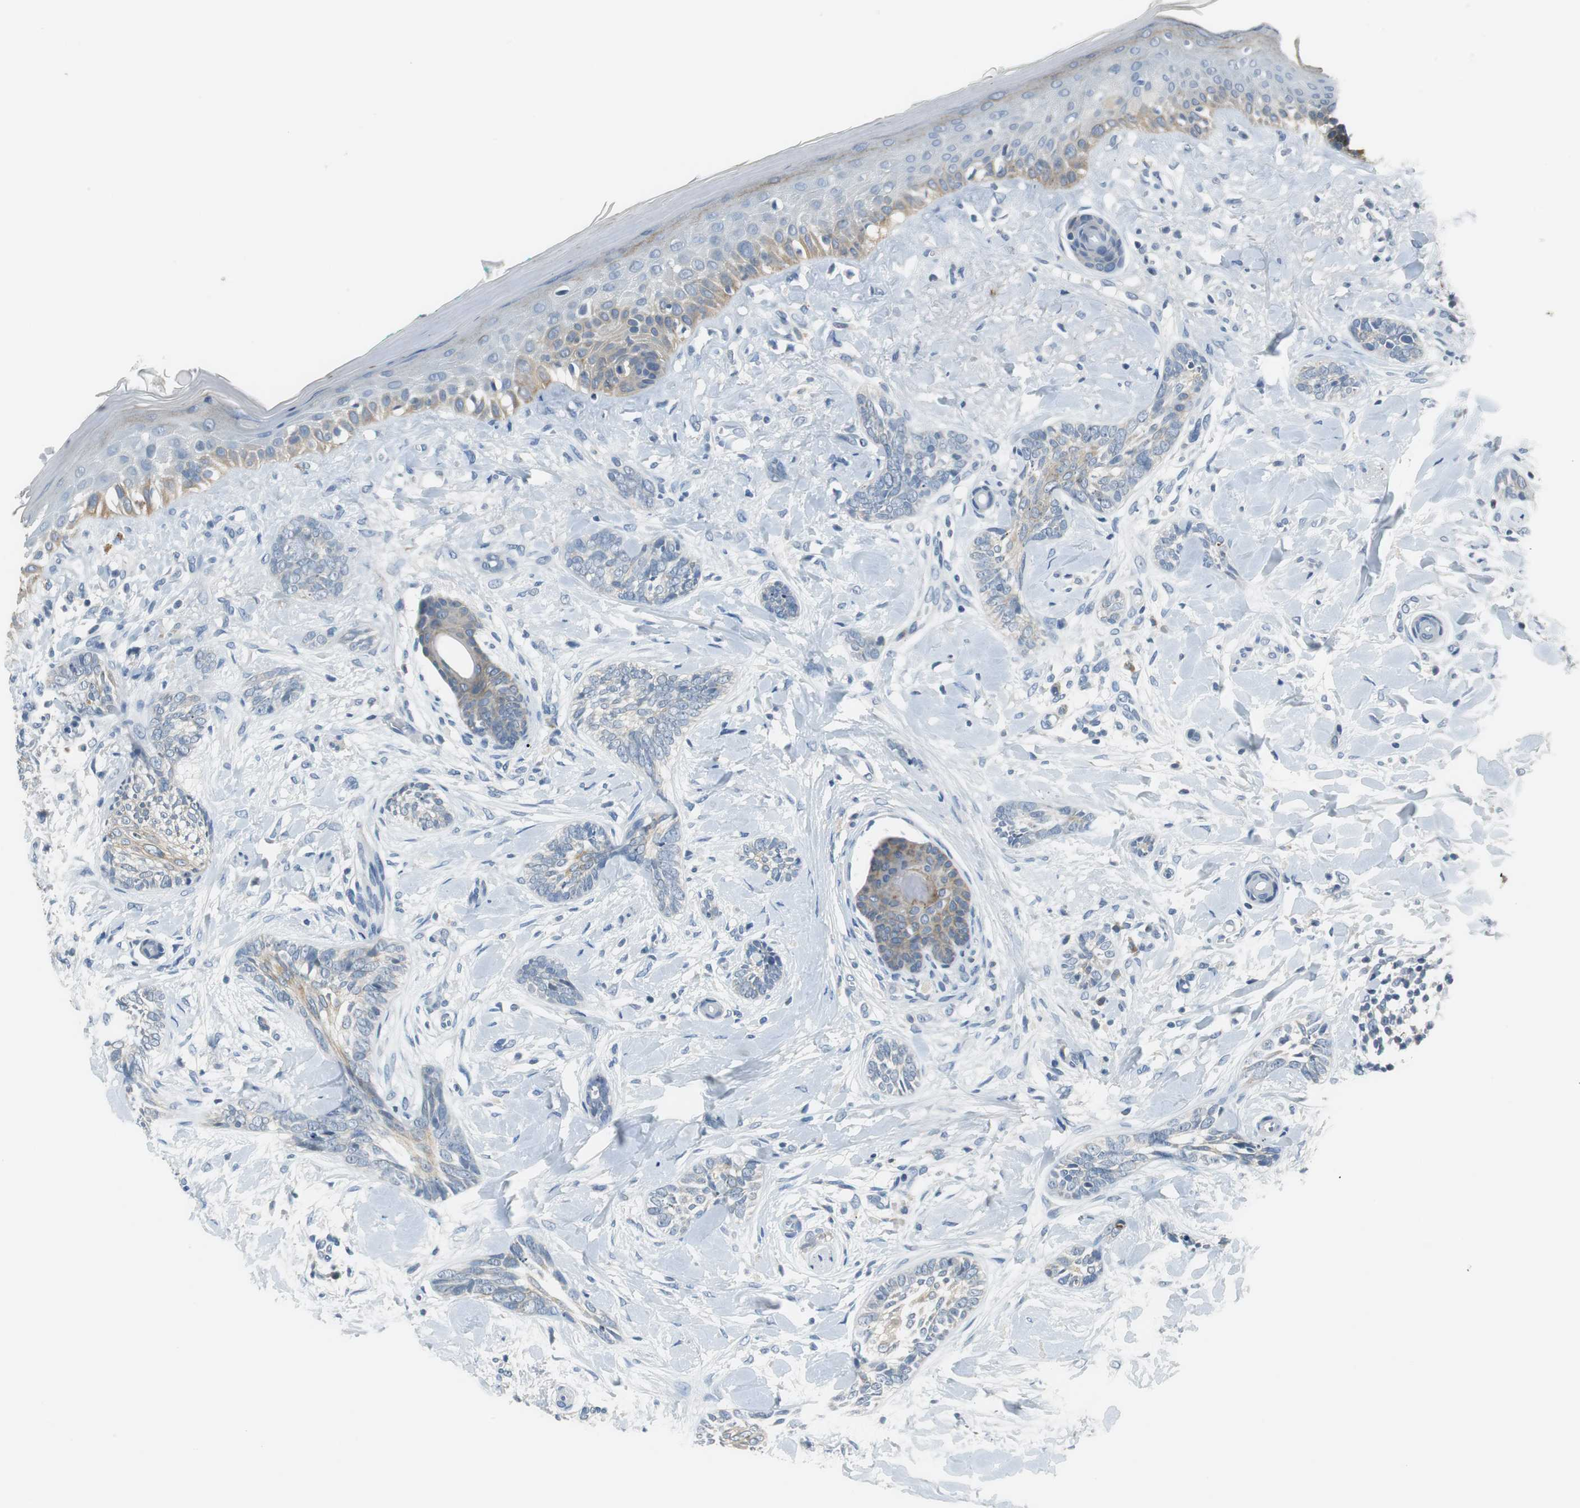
{"staining": {"intensity": "weak", "quantity": "<25%", "location": "cytoplasmic/membranous"}, "tissue": "skin cancer", "cell_type": "Tumor cells", "image_type": "cancer", "snomed": [{"axis": "morphology", "description": "Basal cell carcinoma"}, {"axis": "topography", "description": "Skin"}], "caption": "Photomicrograph shows no significant protein expression in tumor cells of basal cell carcinoma (skin). The staining is performed using DAB (3,3'-diaminobenzidine) brown chromogen with nuclei counter-stained in using hematoxylin.", "gene": "GLCCI1", "patient": {"sex": "female", "age": 58}}